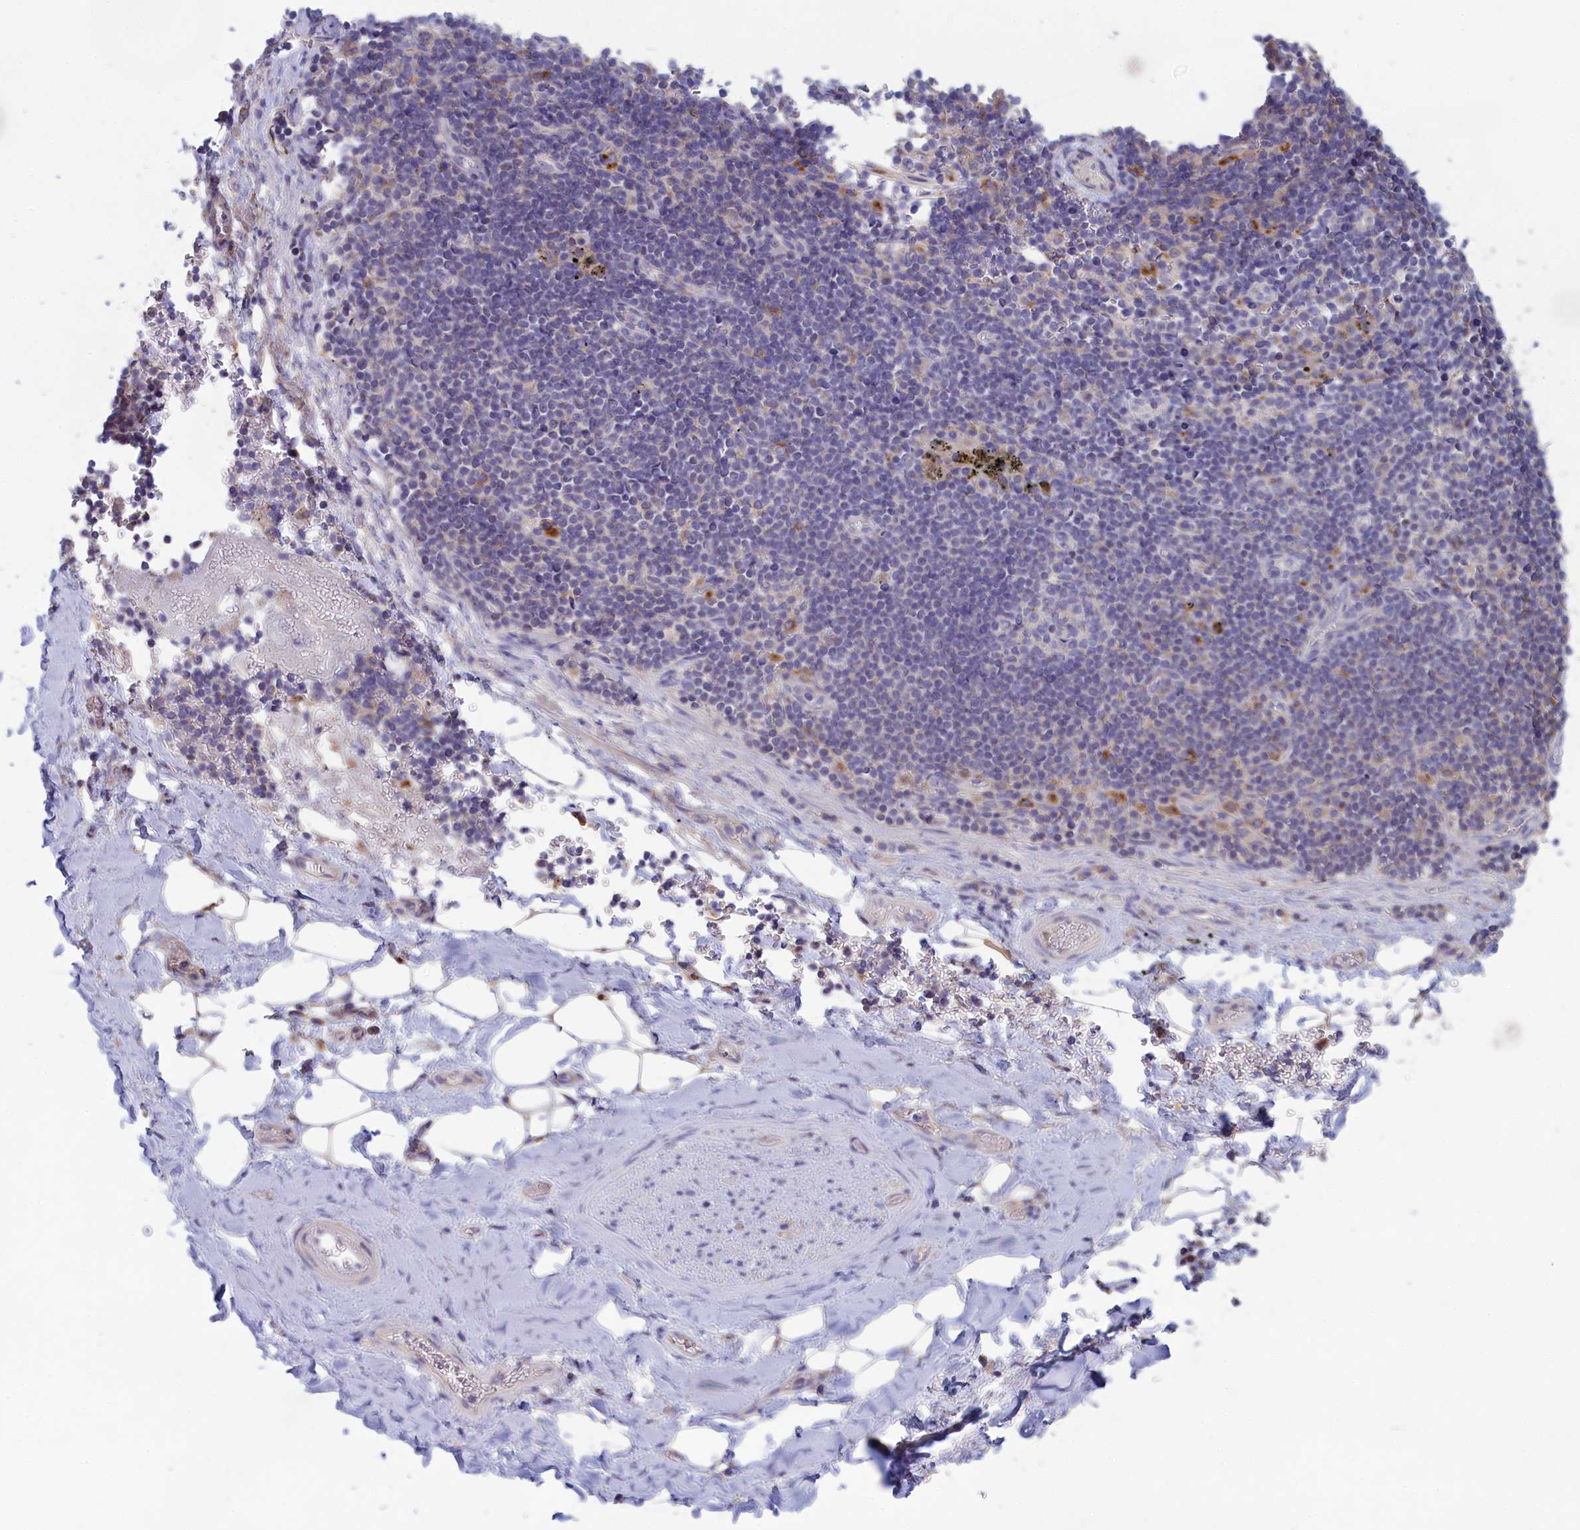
{"staining": {"intensity": "negative", "quantity": "none", "location": "none"}, "tissue": "adipose tissue", "cell_type": "Adipocytes", "image_type": "normal", "snomed": [{"axis": "morphology", "description": "Normal tissue, NOS"}, {"axis": "topography", "description": "Lymph node"}, {"axis": "topography", "description": "Cartilage tissue"}, {"axis": "topography", "description": "Bronchus"}], "caption": "IHC of unremarkable adipose tissue shows no expression in adipocytes. (DAB (3,3'-diaminobenzidine) immunohistochemistry visualized using brightfield microscopy, high magnification).", "gene": "WDR6", "patient": {"sex": "male", "age": 63}}